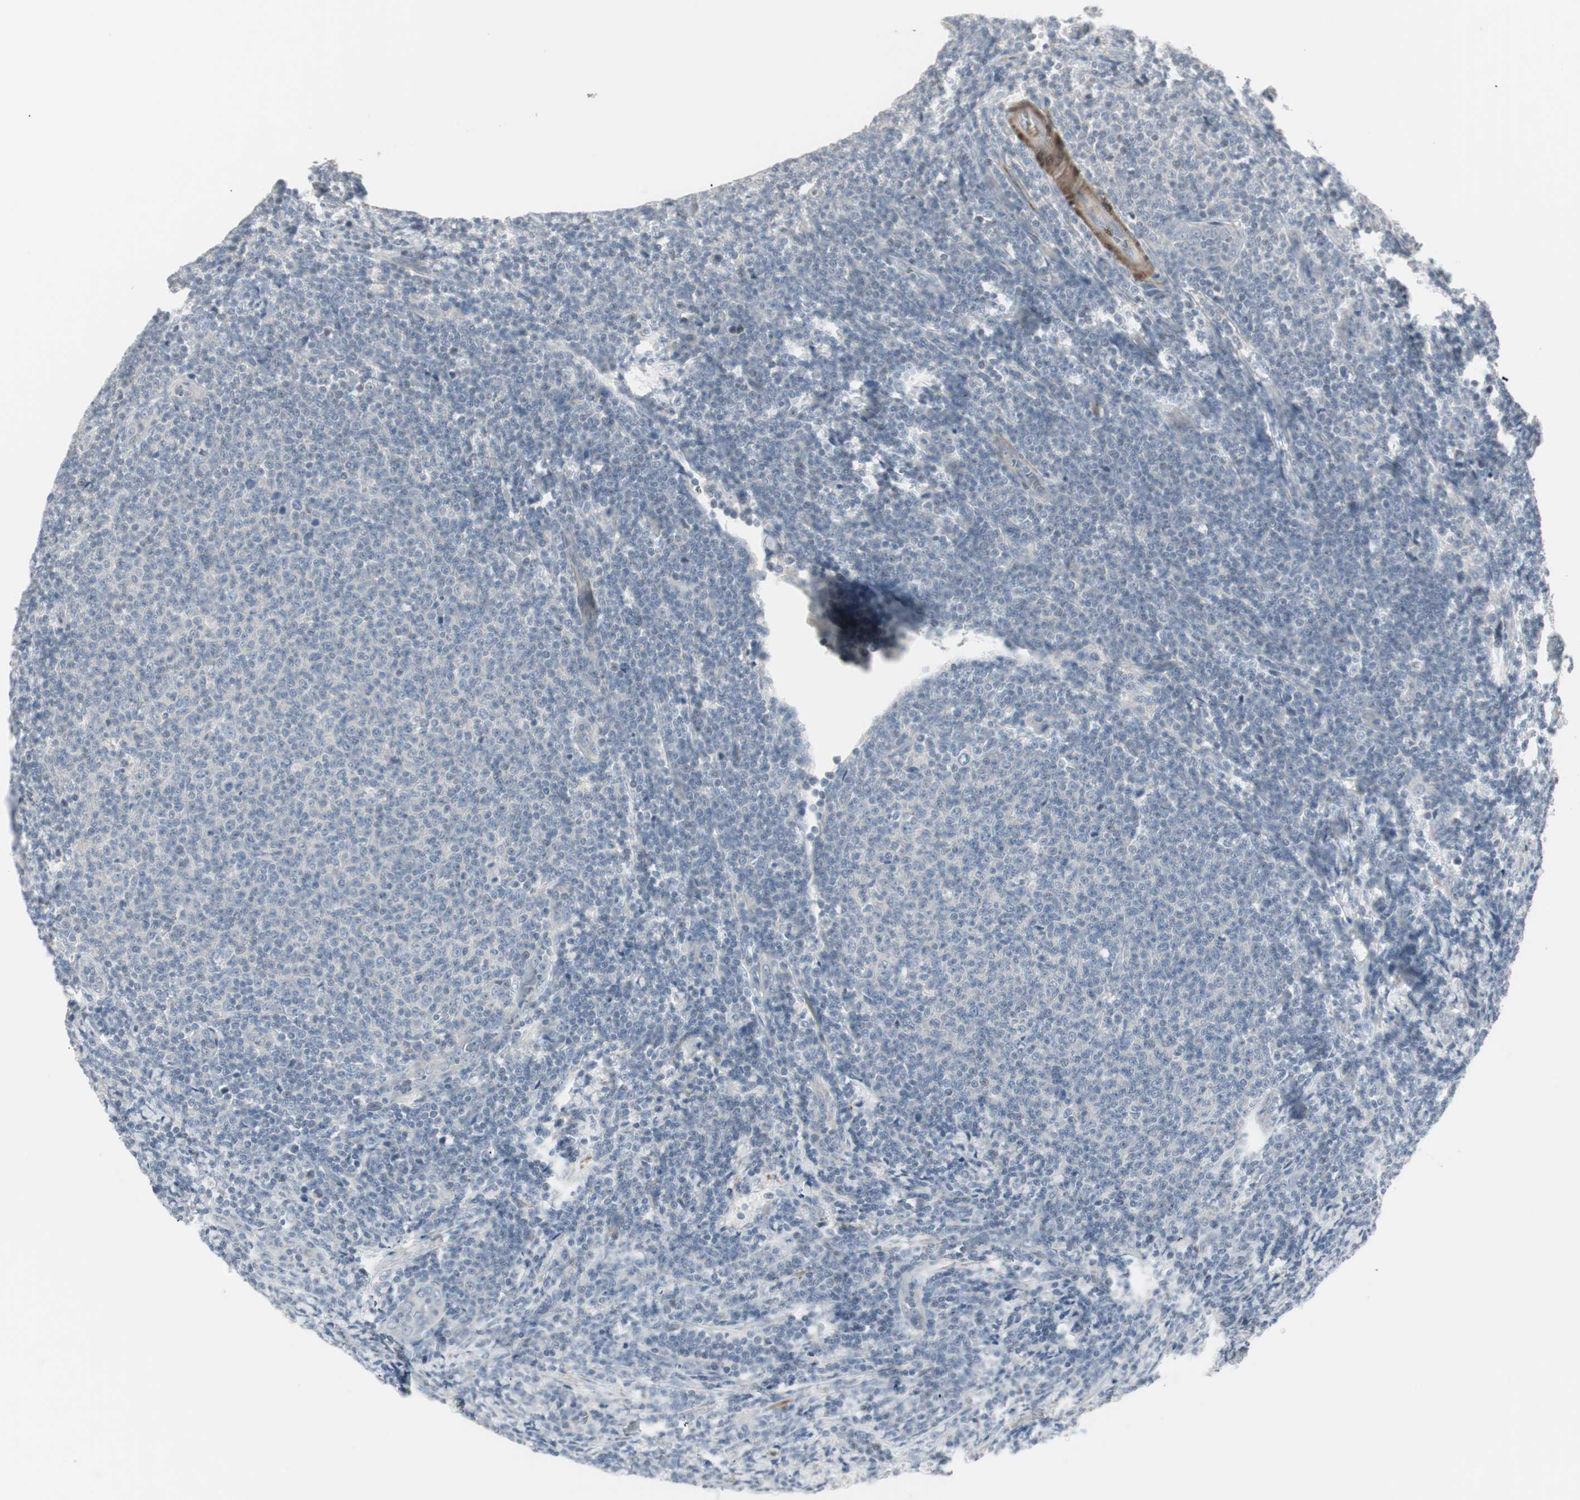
{"staining": {"intensity": "negative", "quantity": "none", "location": "none"}, "tissue": "lymphoma", "cell_type": "Tumor cells", "image_type": "cancer", "snomed": [{"axis": "morphology", "description": "Malignant lymphoma, non-Hodgkin's type, Low grade"}, {"axis": "topography", "description": "Lymph node"}], "caption": "IHC photomicrograph of neoplastic tissue: lymphoma stained with DAB shows no significant protein staining in tumor cells. (IHC, brightfield microscopy, high magnification).", "gene": "DMPK", "patient": {"sex": "male", "age": 66}}